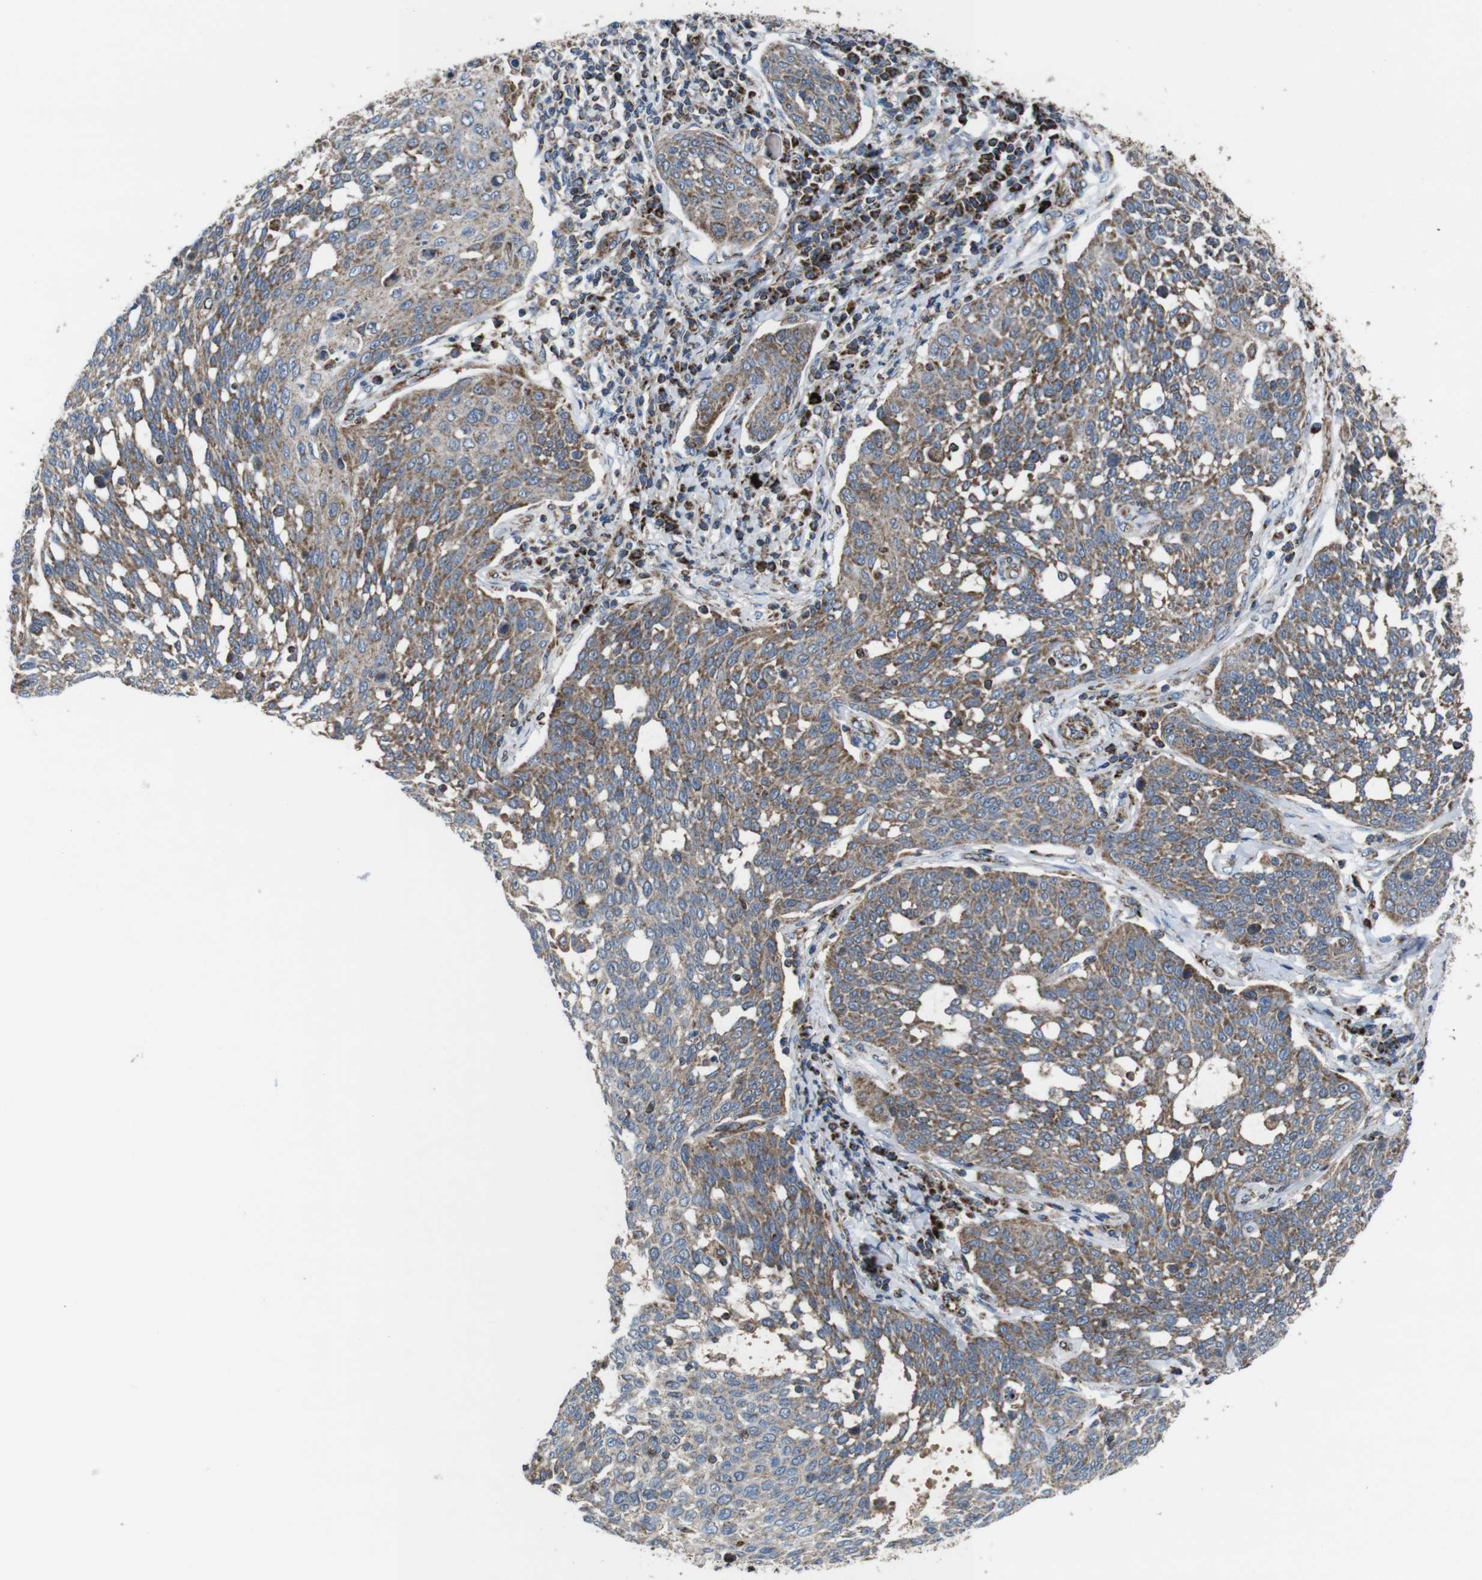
{"staining": {"intensity": "weak", "quantity": "25%-75%", "location": "cytoplasmic/membranous"}, "tissue": "cervical cancer", "cell_type": "Tumor cells", "image_type": "cancer", "snomed": [{"axis": "morphology", "description": "Squamous cell carcinoma, NOS"}, {"axis": "topography", "description": "Cervix"}], "caption": "DAB (3,3'-diaminobenzidine) immunohistochemical staining of human cervical squamous cell carcinoma exhibits weak cytoplasmic/membranous protein expression in approximately 25%-75% of tumor cells.", "gene": "HK1", "patient": {"sex": "female", "age": 34}}